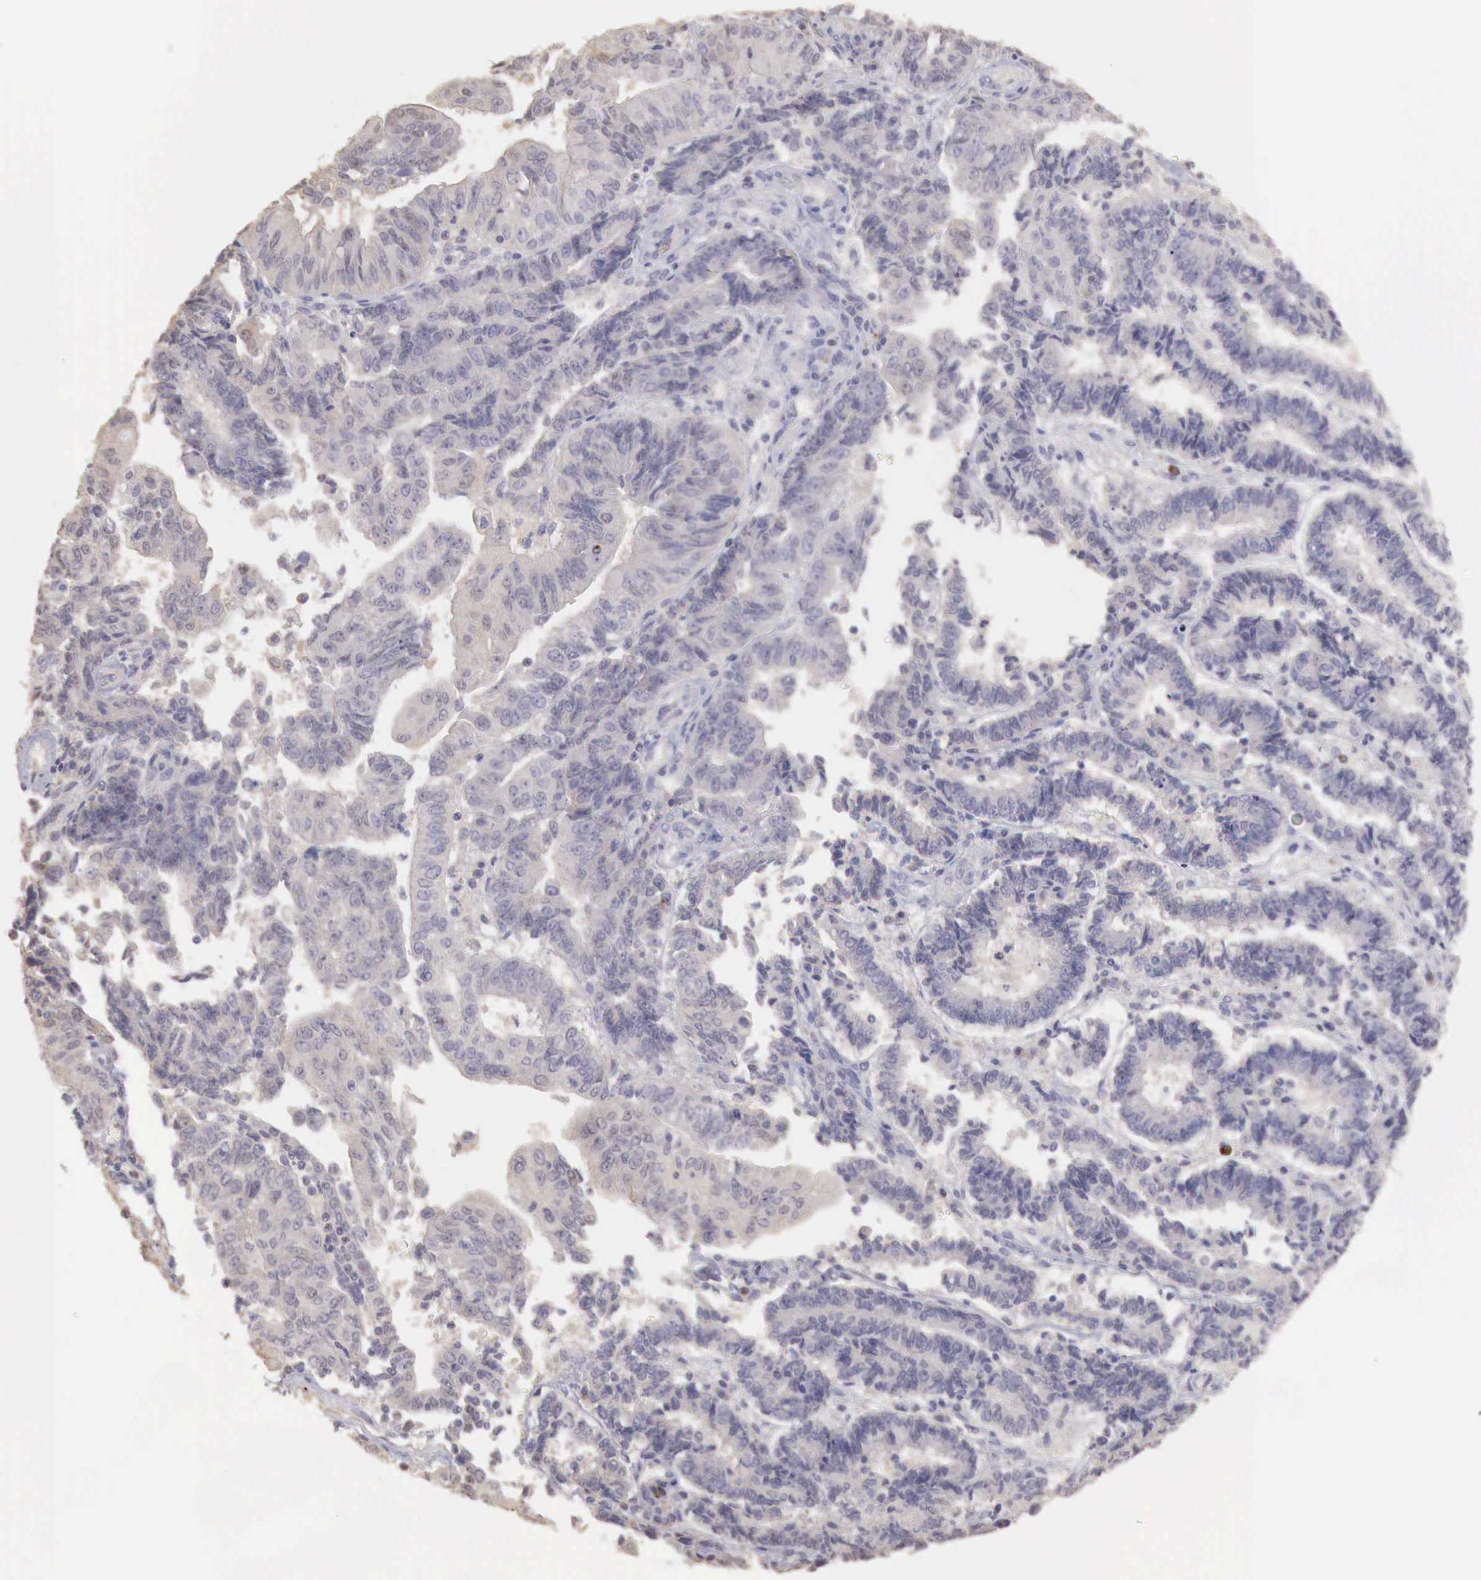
{"staining": {"intensity": "negative", "quantity": "none", "location": "none"}, "tissue": "endometrial cancer", "cell_type": "Tumor cells", "image_type": "cancer", "snomed": [{"axis": "morphology", "description": "Adenocarcinoma, NOS"}, {"axis": "topography", "description": "Endometrium"}], "caption": "Image shows no significant protein positivity in tumor cells of adenocarcinoma (endometrial).", "gene": "TBC1D9", "patient": {"sex": "female", "age": 75}}